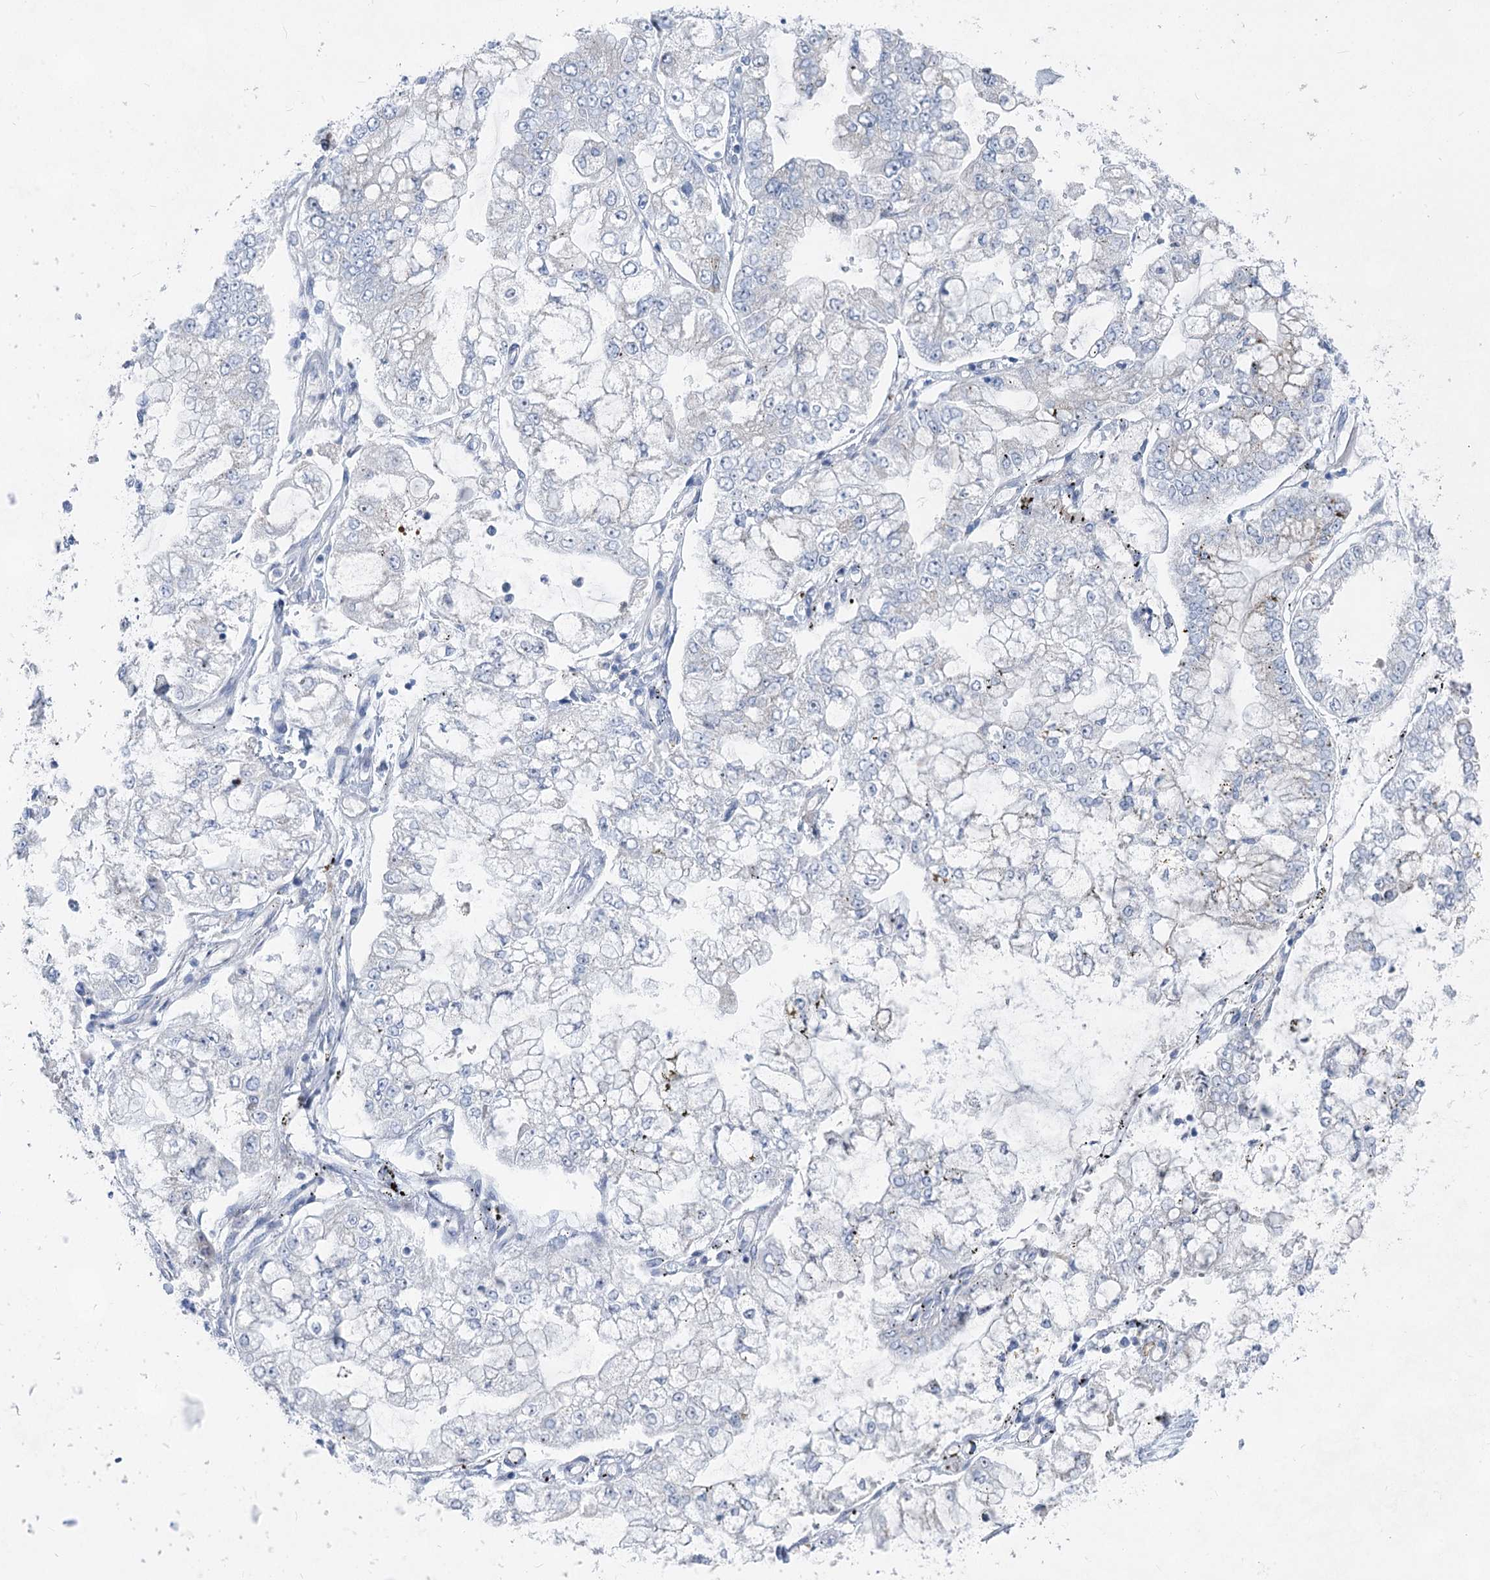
{"staining": {"intensity": "negative", "quantity": "none", "location": "none"}, "tissue": "stomach cancer", "cell_type": "Tumor cells", "image_type": "cancer", "snomed": [{"axis": "morphology", "description": "Adenocarcinoma, NOS"}, {"axis": "topography", "description": "Stomach"}], "caption": "An IHC micrograph of stomach adenocarcinoma is shown. There is no staining in tumor cells of stomach adenocarcinoma.", "gene": "WDR74", "patient": {"sex": "male", "age": 76}}